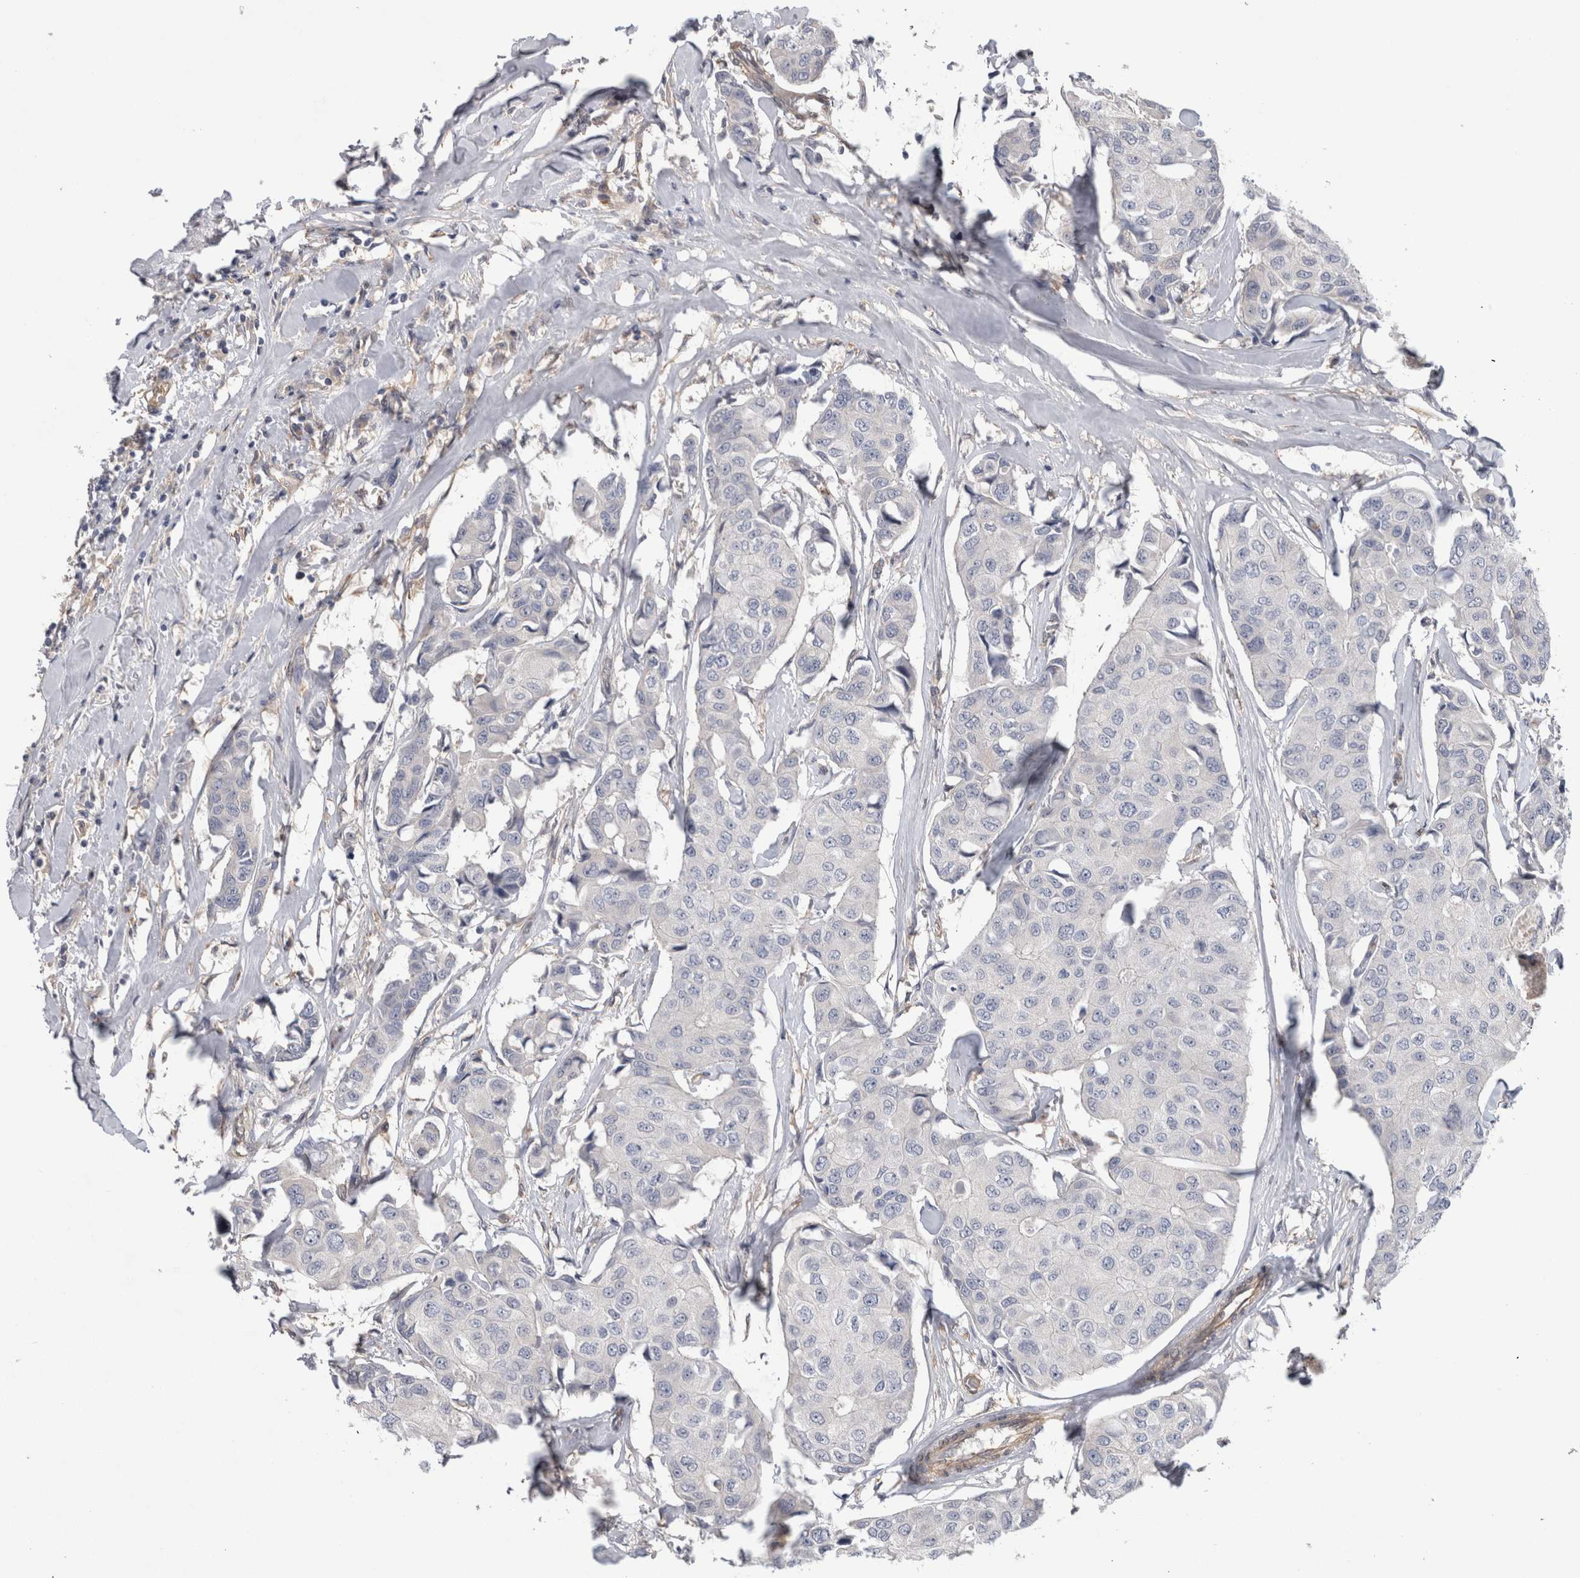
{"staining": {"intensity": "negative", "quantity": "none", "location": "none"}, "tissue": "breast cancer", "cell_type": "Tumor cells", "image_type": "cancer", "snomed": [{"axis": "morphology", "description": "Duct carcinoma"}, {"axis": "topography", "description": "Breast"}], "caption": "Immunohistochemical staining of human breast cancer (intraductal carcinoma) shows no significant positivity in tumor cells.", "gene": "ANKFY1", "patient": {"sex": "female", "age": 80}}